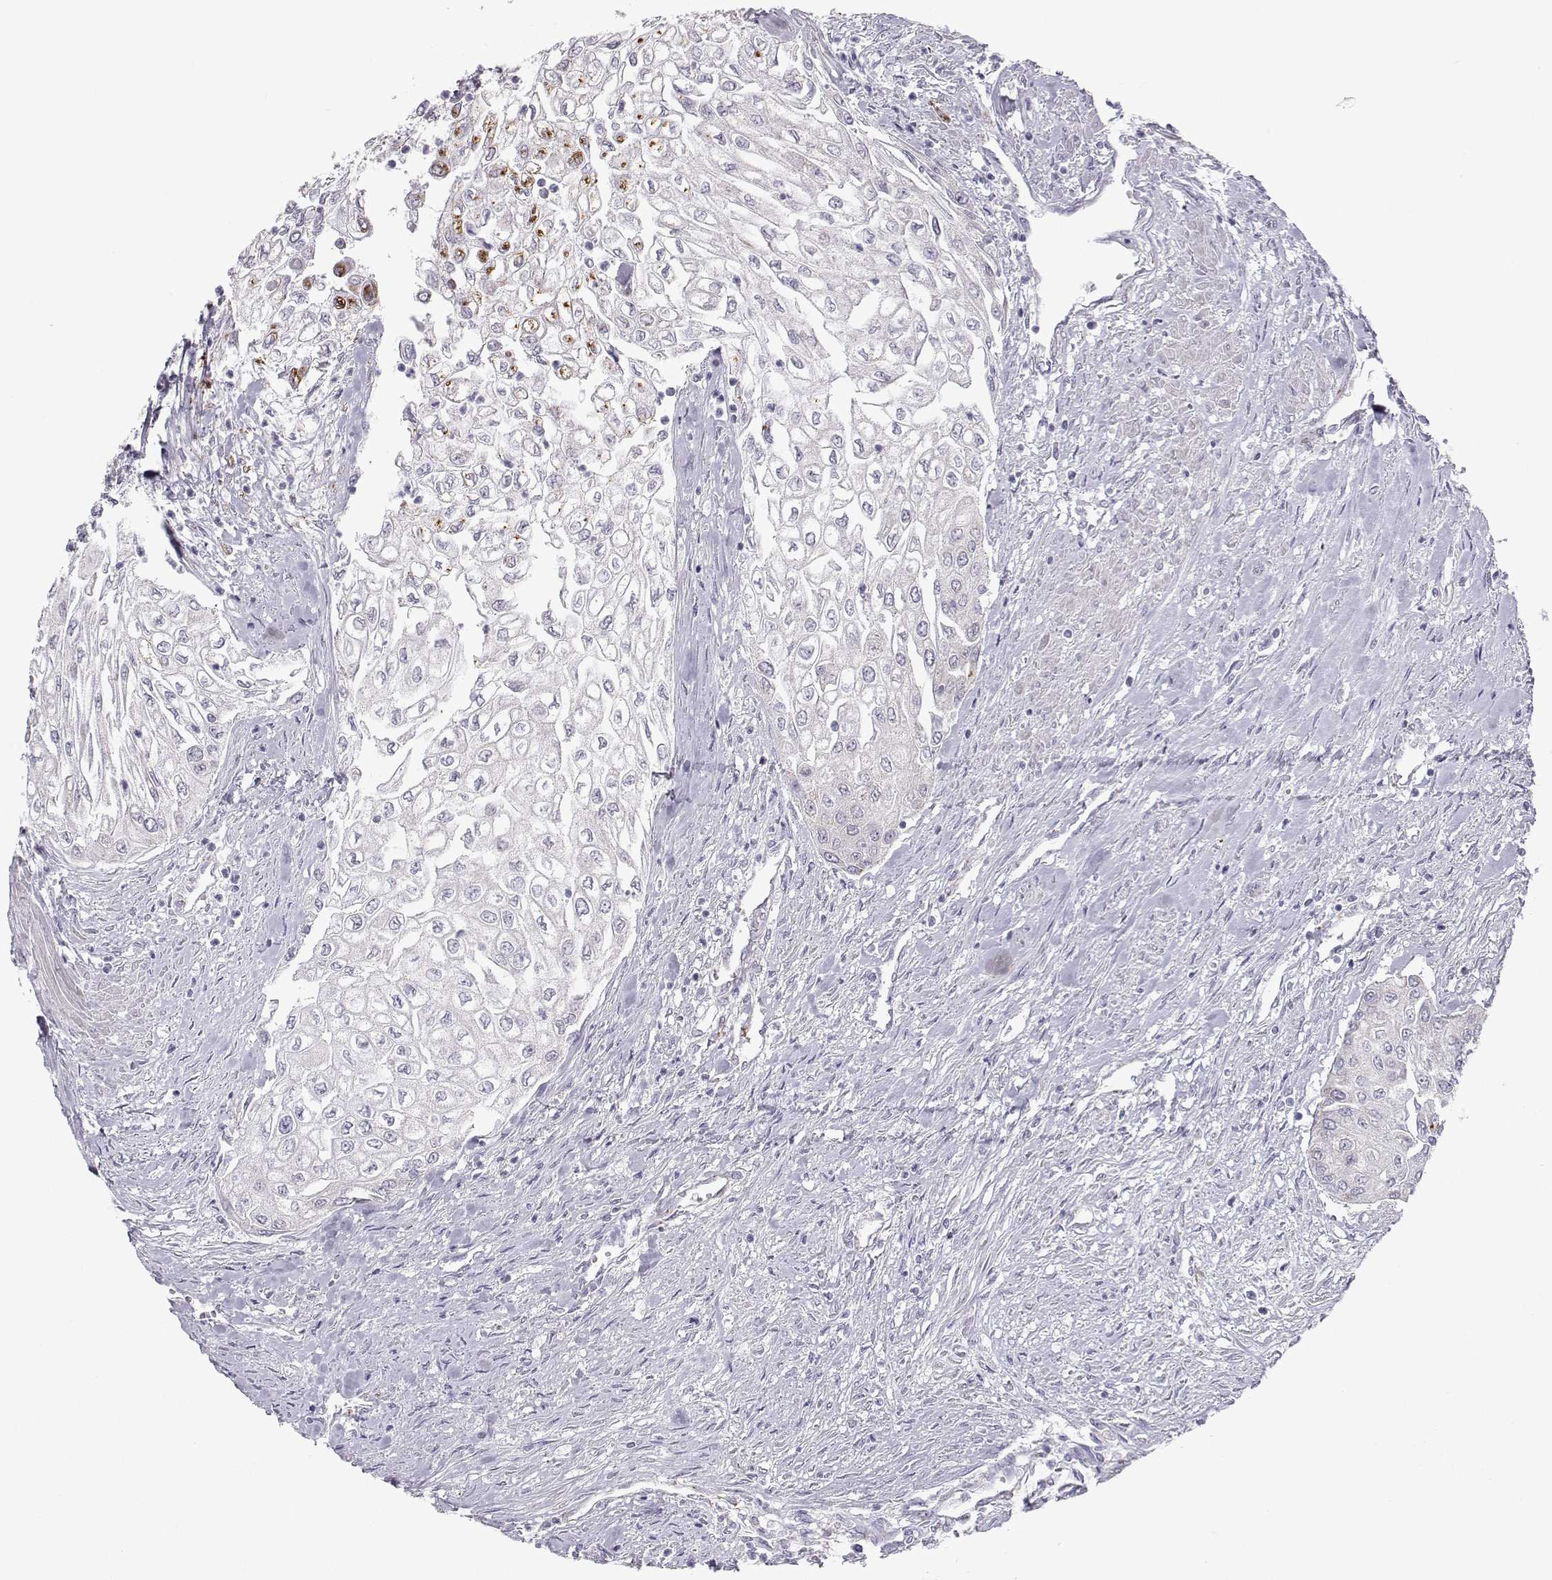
{"staining": {"intensity": "strong", "quantity": "<25%", "location": "cytoplasmic/membranous"}, "tissue": "urothelial cancer", "cell_type": "Tumor cells", "image_type": "cancer", "snomed": [{"axis": "morphology", "description": "Urothelial carcinoma, High grade"}, {"axis": "topography", "description": "Urinary bladder"}], "caption": "Protein analysis of urothelial carcinoma (high-grade) tissue demonstrates strong cytoplasmic/membranous expression in approximately <25% of tumor cells.", "gene": "NPVF", "patient": {"sex": "male", "age": 62}}